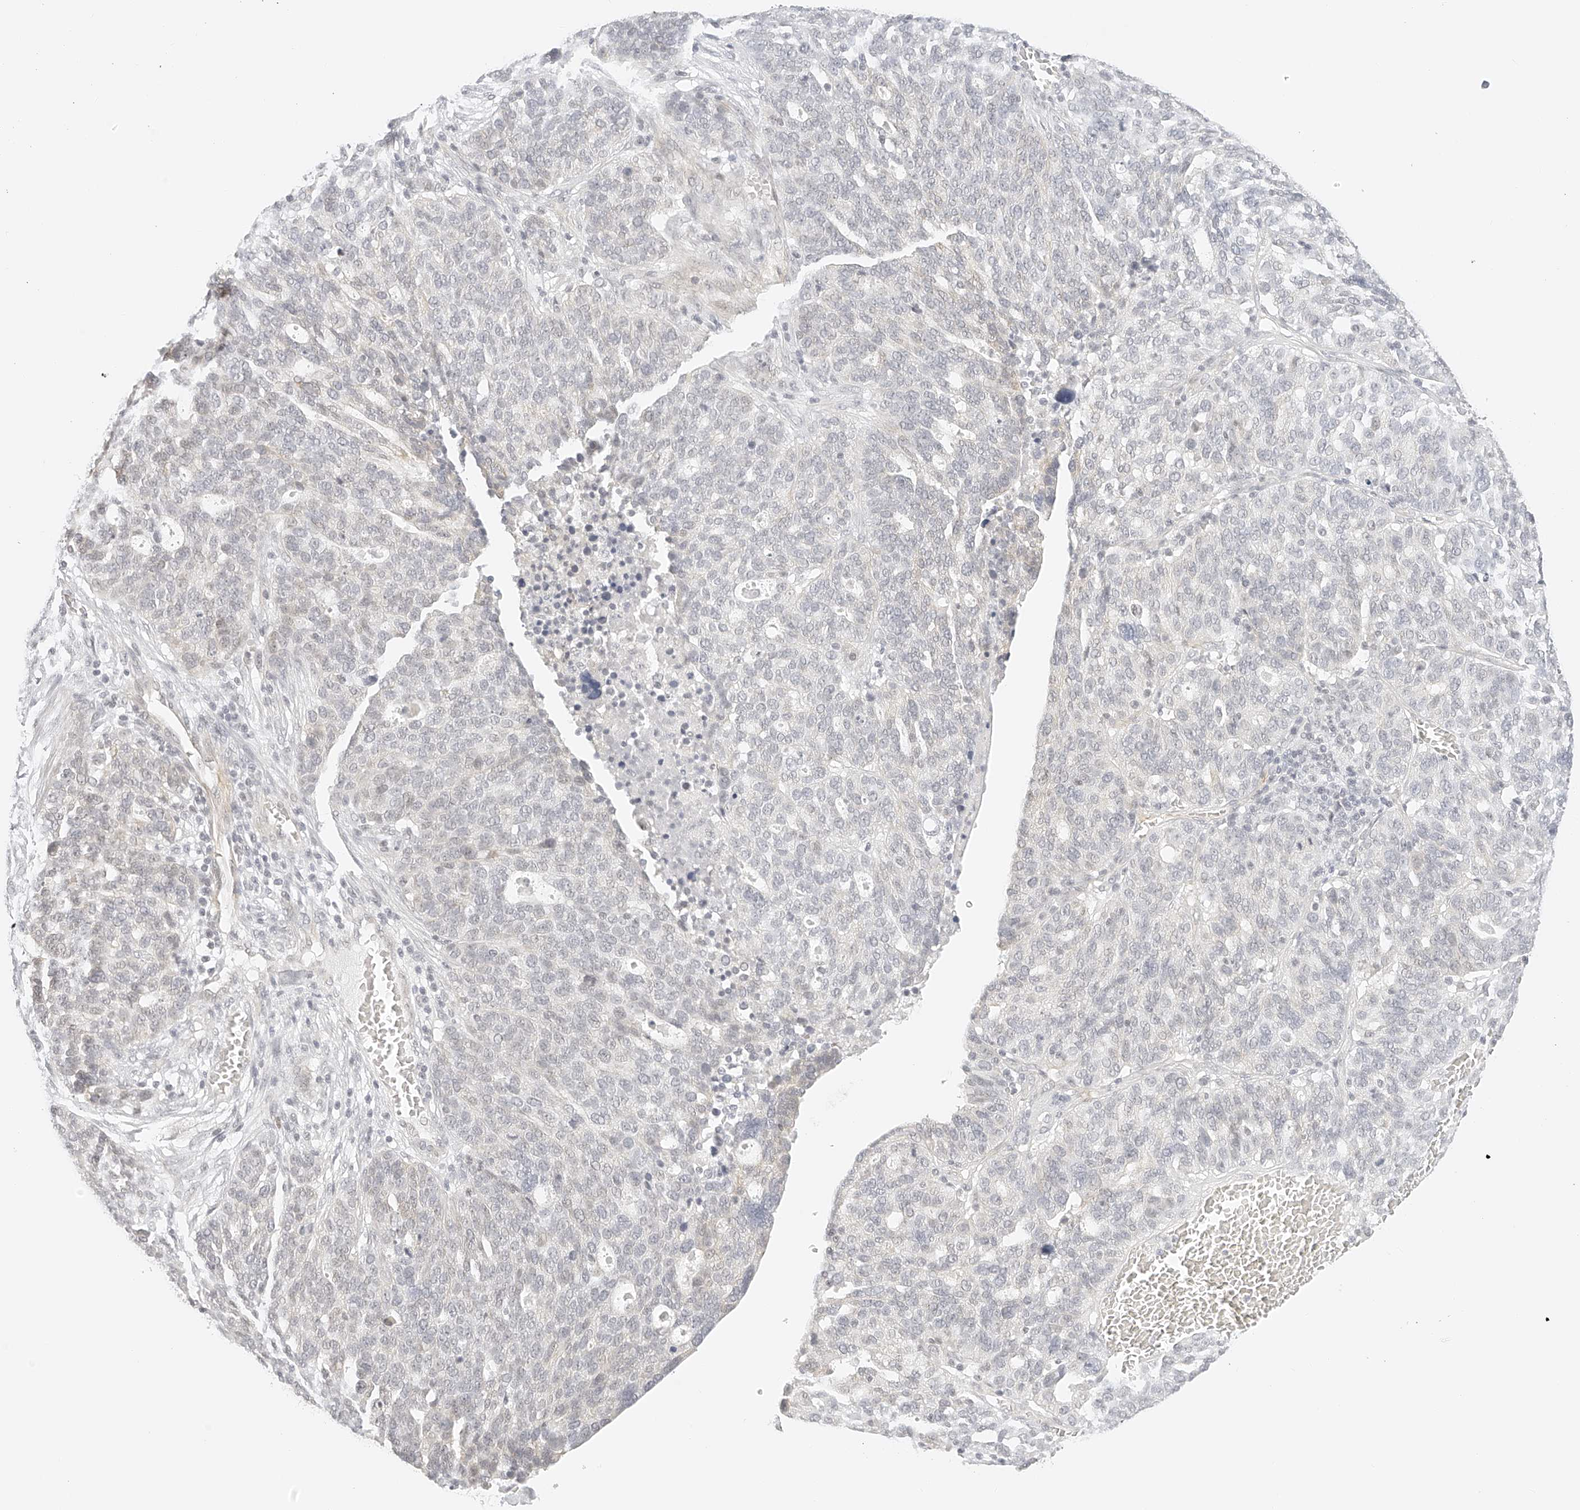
{"staining": {"intensity": "negative", "quantity": "none", "location": "none"}, "tissue": "ovarian cancer", "cell_type": "Tumor cells", "image_type": "cancer", "snomed": [{"axis": "morphology", "description": "Cystadenocarcinoma, serous, NOS"}, {"axis": "topography", "description": "Ovary"}], "caption": "Immunohistochemistry (IHC) micrograph of neoplastic tissue: ovarian serous cystadenocarcinoma stained with DAB exhibits no significant protein staining in tumor cells.", "gene": "ZFP69", "patient": {"sex": "female", "age": 59}}